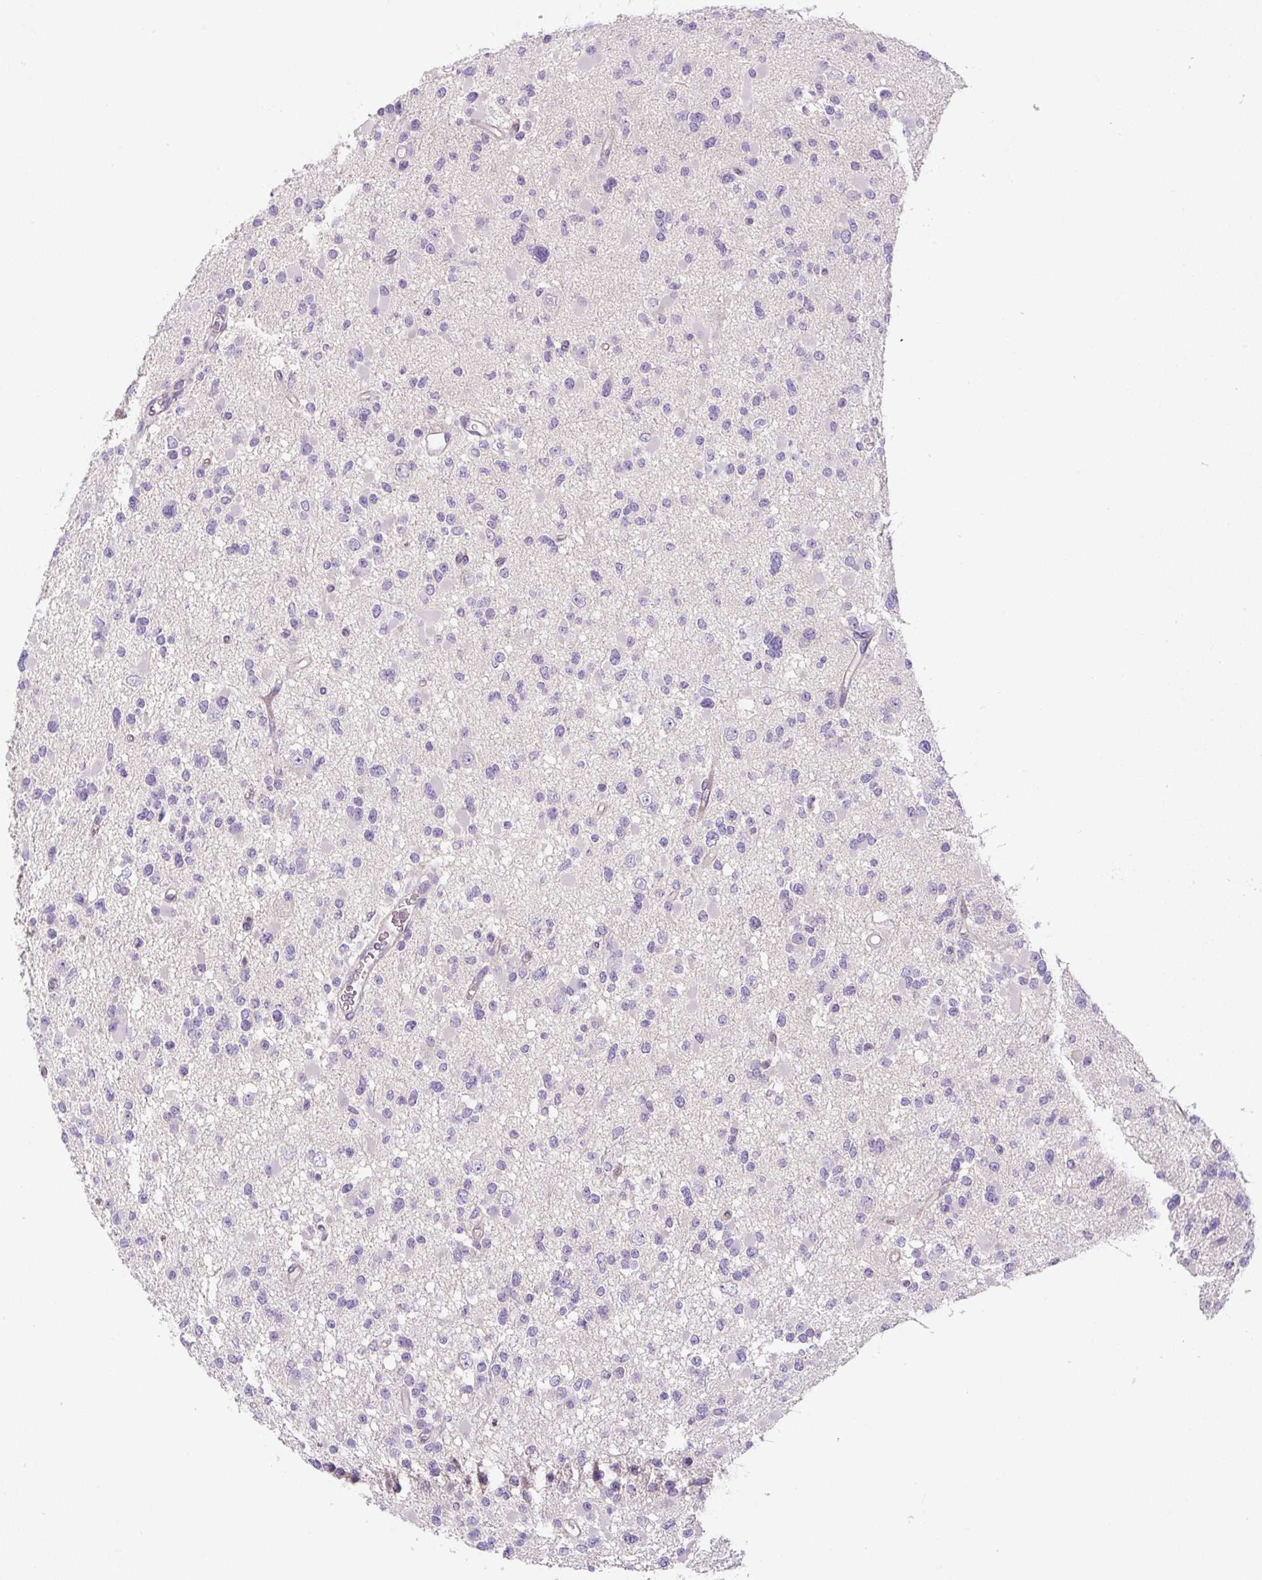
{"staining": {"intensity": "negative", "quantity": "none", "location": "none"}, "tissue": "glioma", "cell_type": "Tumor cells", "image_type": "cancer", "snomed": [{"axis": "morphology", "description": "Glioma, malignant, Low grade"}, {"axis": "topography", "description": "Brain"}], "caption": "DAB (3,3'-diaminobenzidine) immunohistochemical staining of human glioma reveals no significant staining in tumor cells.", "gene": "UBL3", "patient": {"sex": "female", "age": 22}}